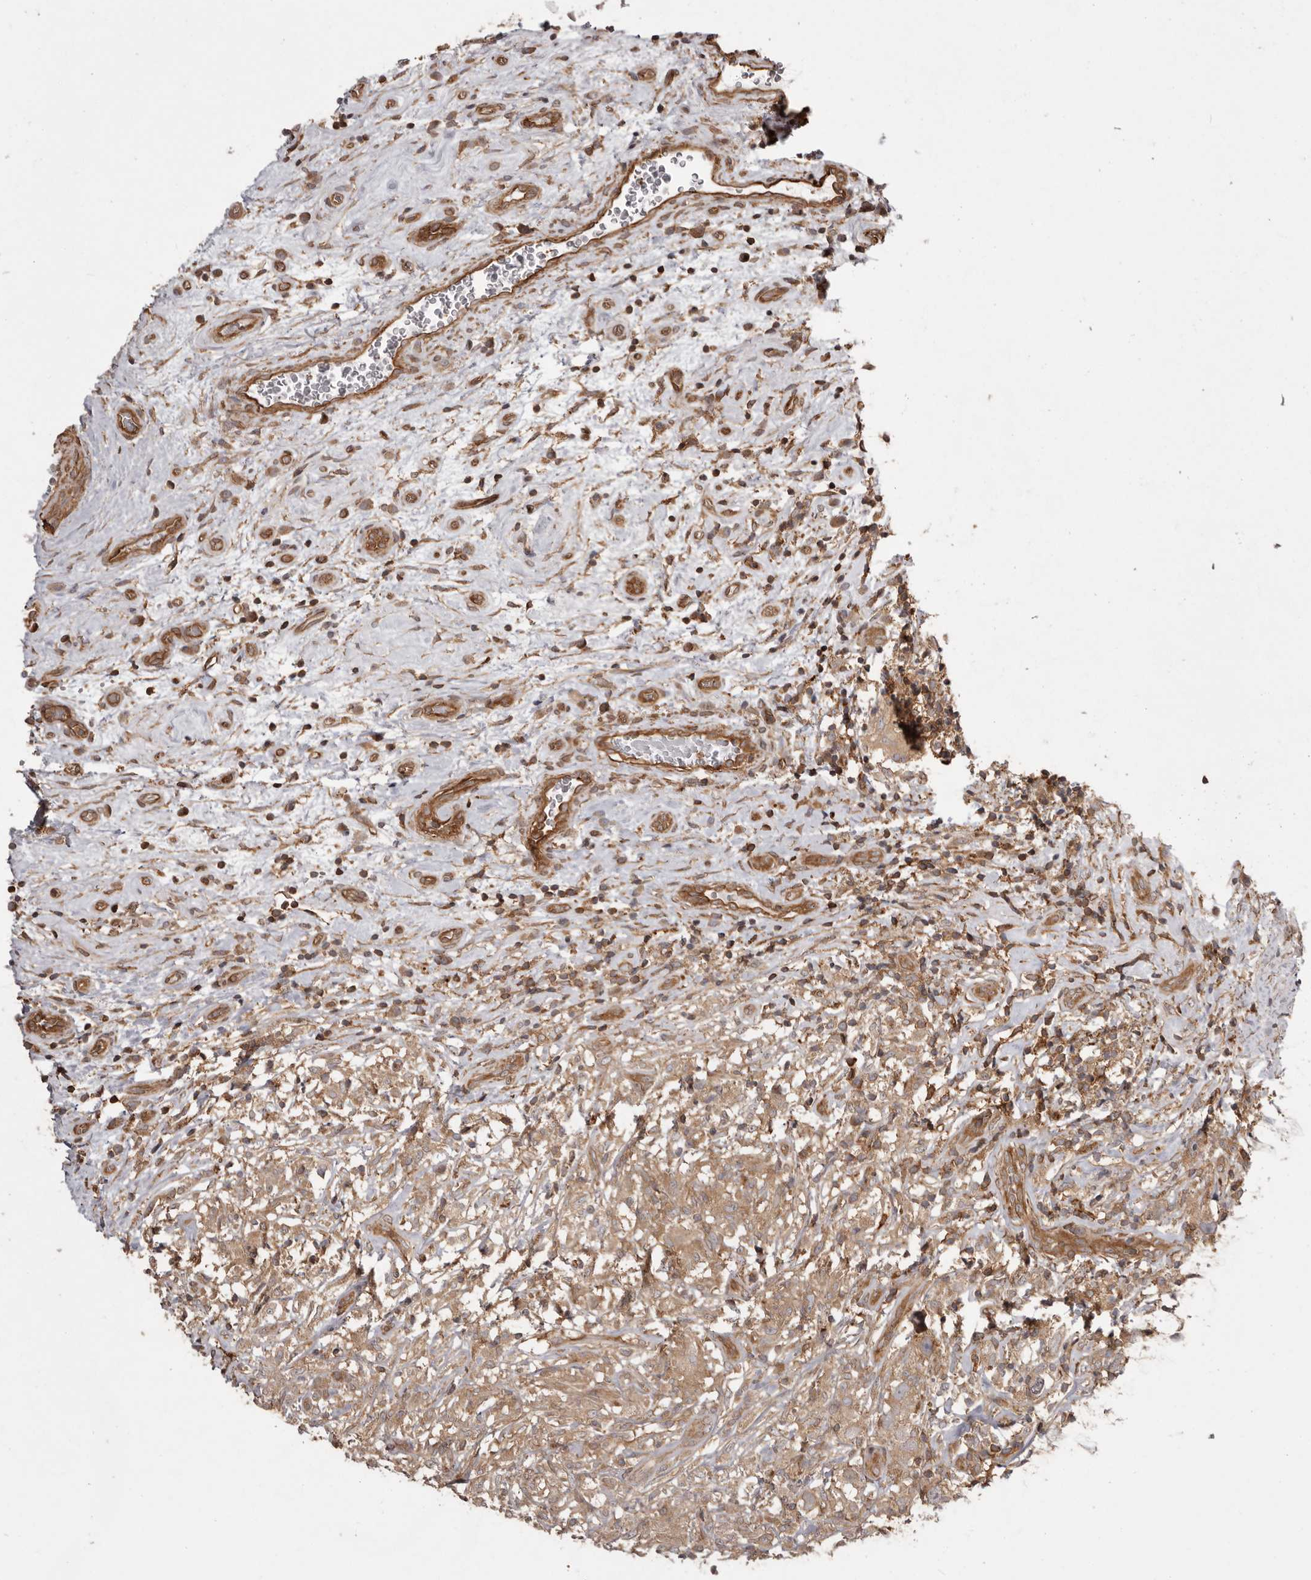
{"staining": {"intensity": "moderate", "quantity": ">75%", "location": "cytoplasmic/membranous"}, "tissue": "testis cancer", "cell_type": "Tumor cells", "image_type": "cancer", "snomed": [{"axis": "morphology", "description": "Seminoma, NOS"}, {"axis": "topography", "description": "Testis"}], "caption": "Immunohistochemical staining of human testis cancer reveals medium levels of moderate cytoplasmic/membranous protein positivity in approximately >75% of tumor cells. The staining was performed using DAB, with brown indicating positive protein expression. Nuclei are stained blue with hematoxylin.", "gene": "NFKBIA", "patient": {"sex": "male", "age": 49}}